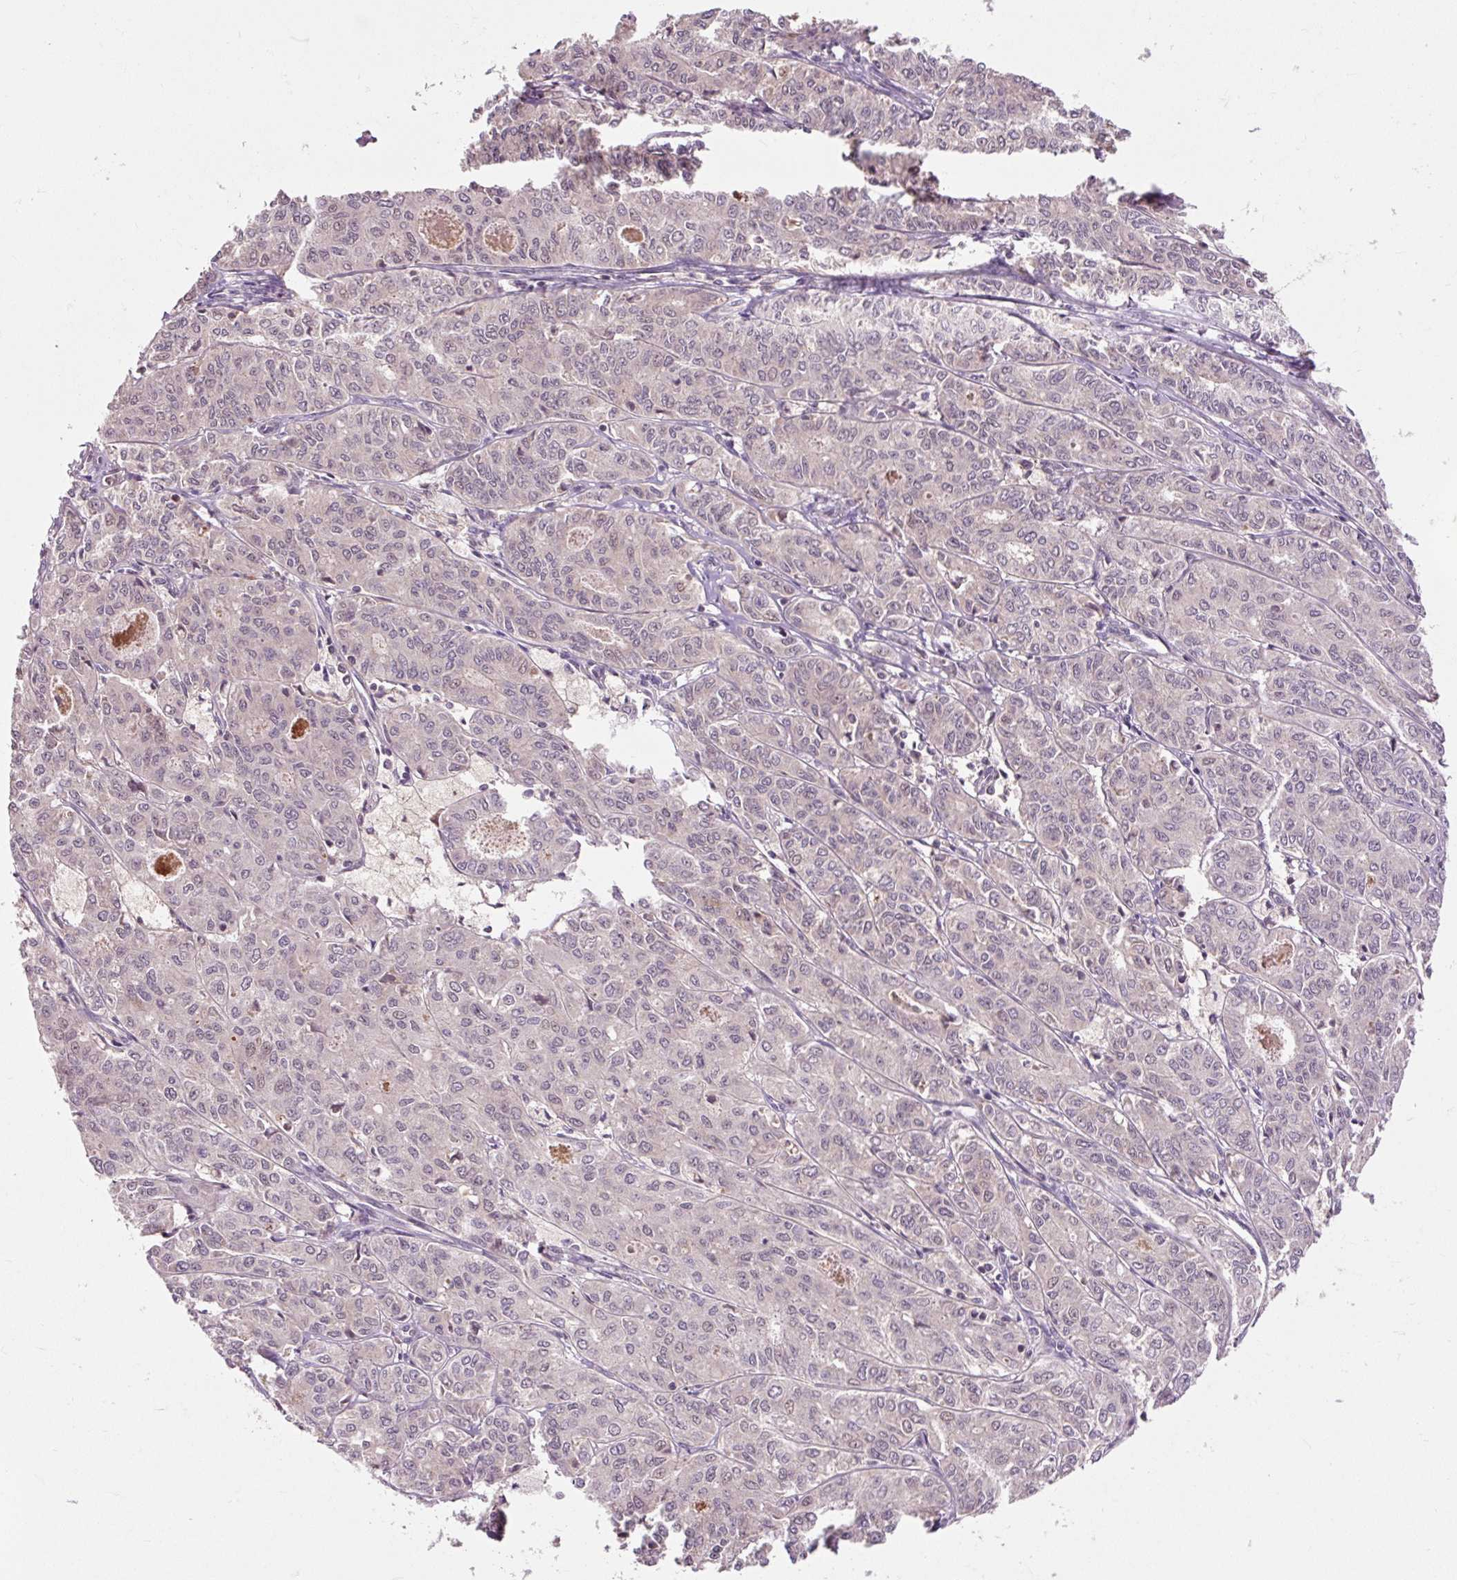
{"staining": {"intensity": "weak", "quantity": "25%-75%", "location": "cytoplasmic/membranous,nuclear"}, "tissue": "endometrial cancer", "cell_type": "Tumor cells", "image_type": "cancer", "snomed": [{"axis": "morphology", "description": "Adenocarcinoma, NOS"}, {"axis": "topography", "description": "Endometrium"}], "caption": "Weak cytoplasmic/membranous and nuclear expression is appreciated in approximately 25%-75% of tumor cells in endometrial adenocarcinoma.", "gene": "MMS19", "patient": {"sex": "female", "age": 61}}